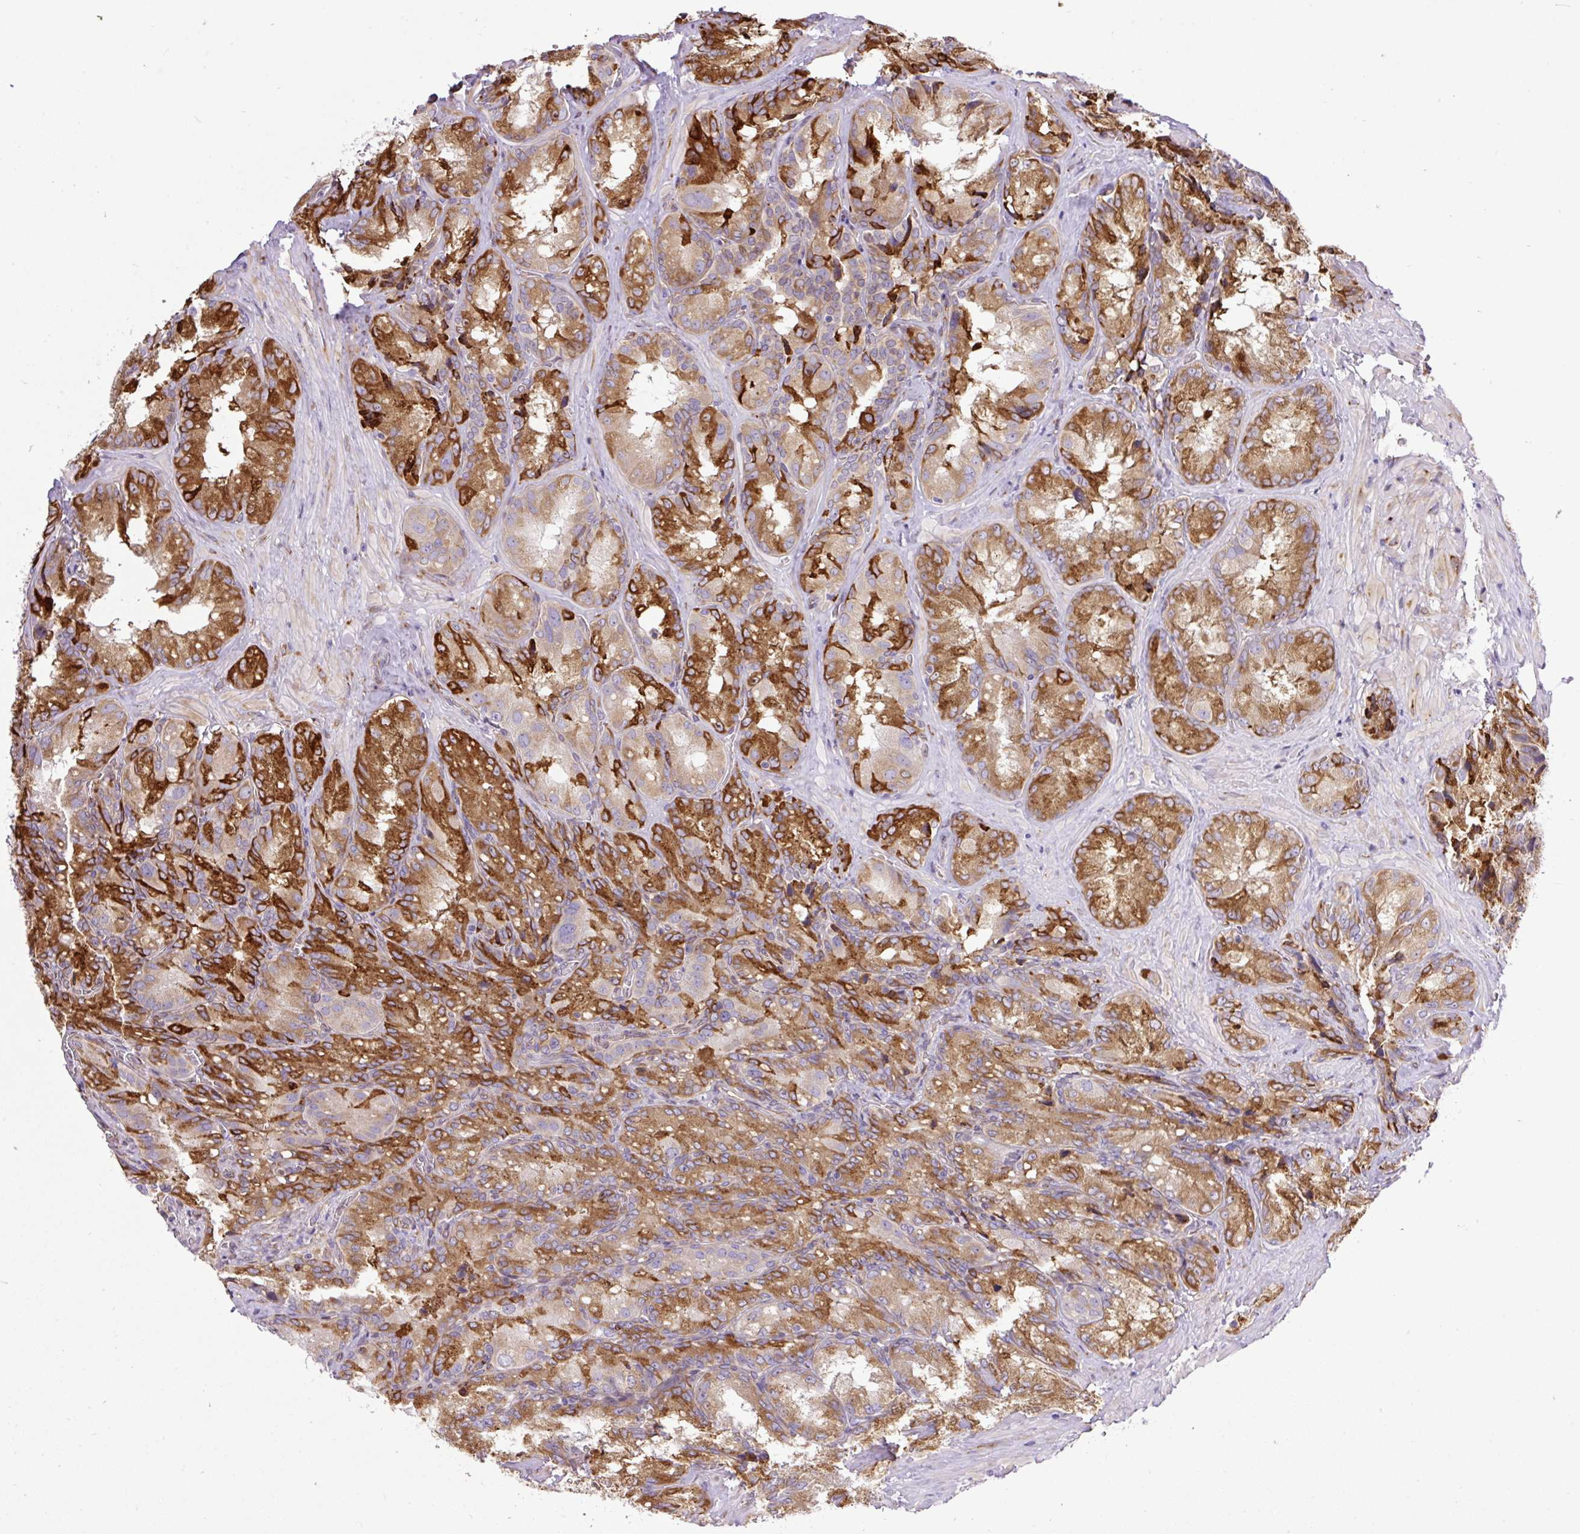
{"staining": {"intensity": "strong", "quantity": "25%-75%", "location": "cytoplasmic/membranous"}, "tissue": "seminal vesicle", "cell_type": "Glandular cells", "image_type": "normal", "snomed": [{"axis": "morphology", "description": "Normal tissue, NOS"}, {"axis": "topography", "description": "Seminal veicle"}], "caption": "About 25%-75% of glandular cells in benign seminal vesicle display strong cytoplasmic/membranous protein expression as visualized by brown immunohistochemical staining.", "gene": "RAB30", "patient": {"sex": "male", "age": 47}}